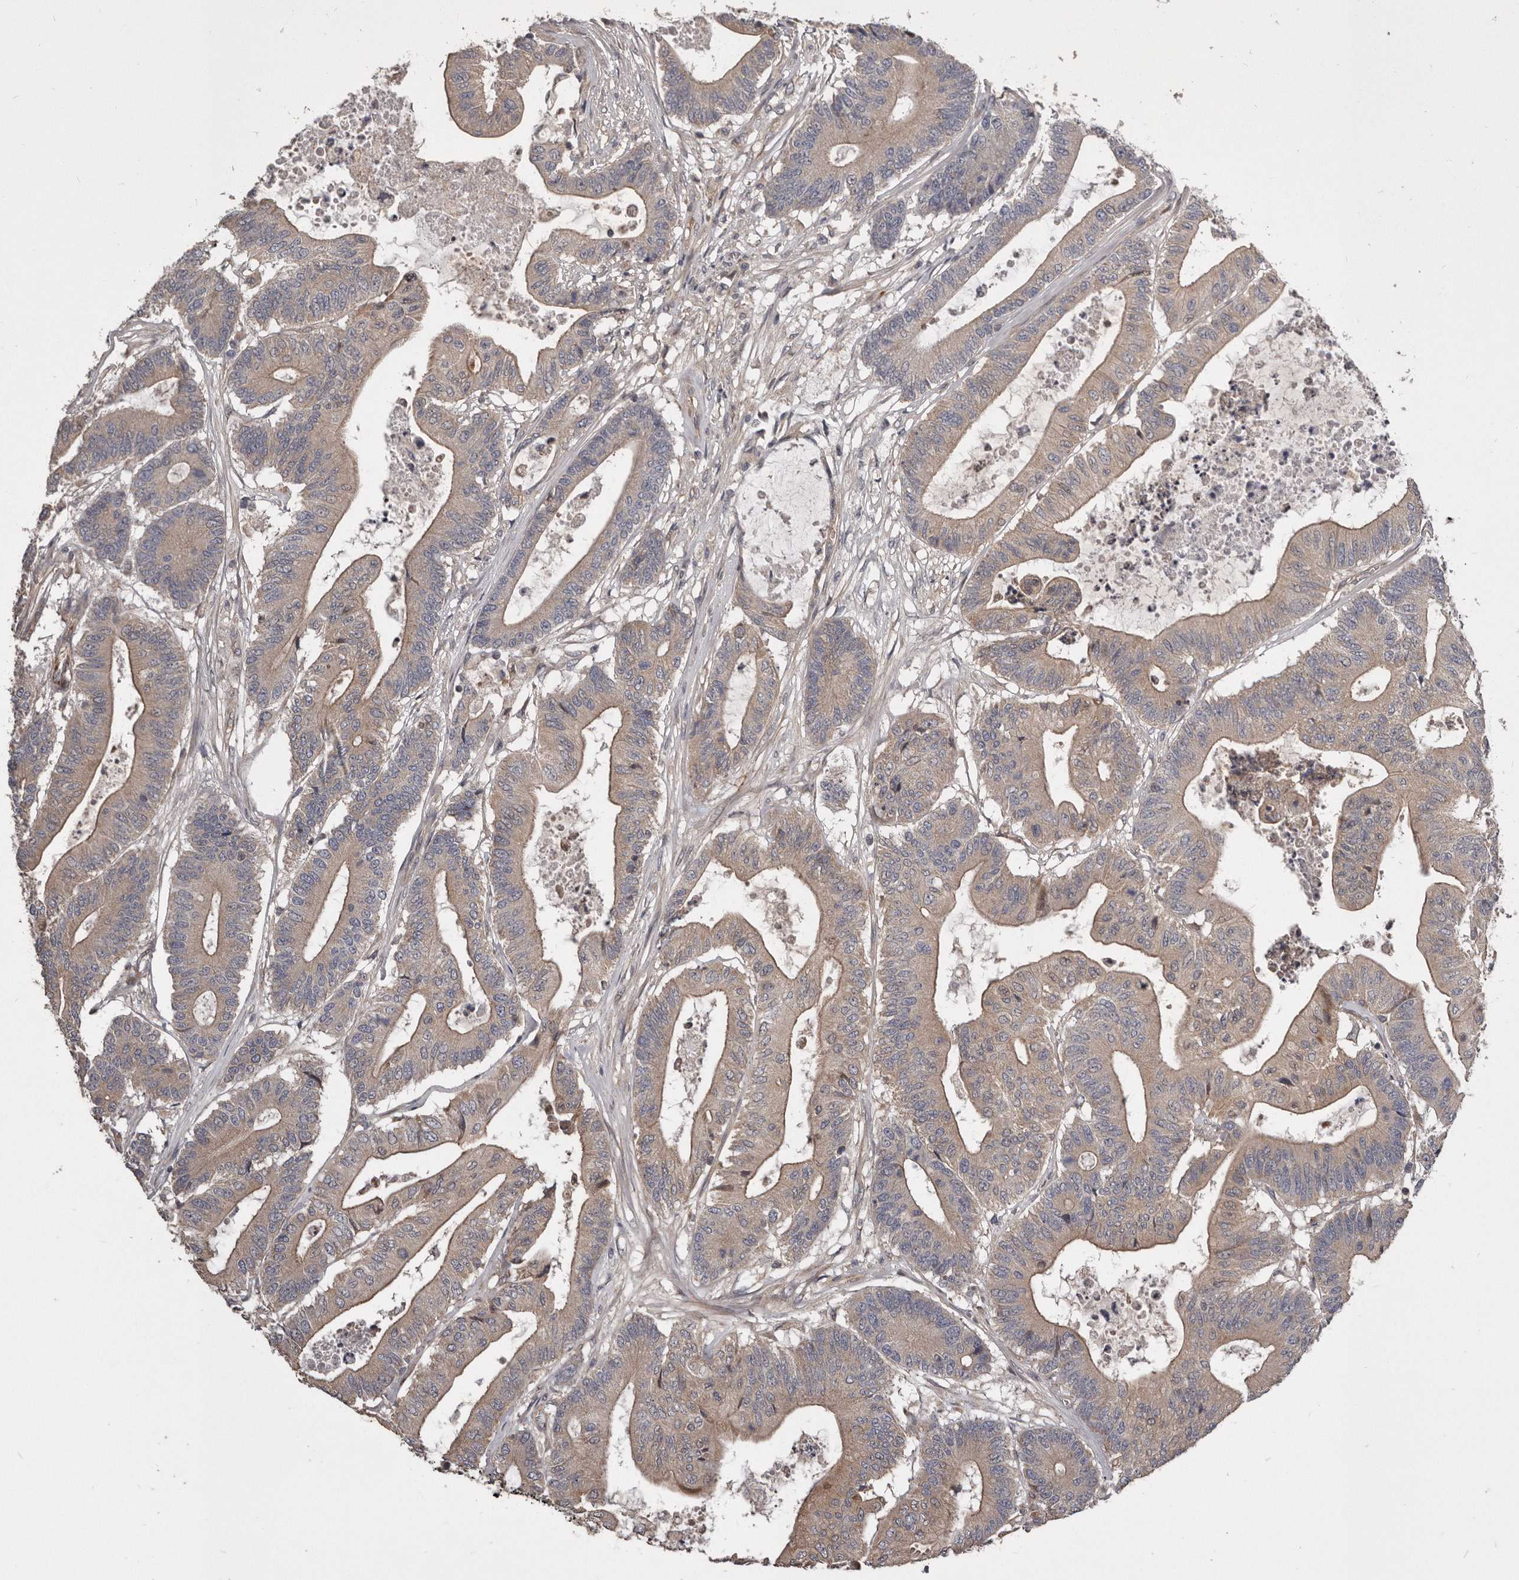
{"staining": {"intensity": "weak", "quantity": ">75%", "location": "cytoplasmic/membranous"}, "tissue": "colorectal cancer", "cell_type": "Tumor cells", "image_type": "cancer", "snomed": [{"axis": "morphology", "description": "Adenocarcinoma, NOS"}, {"axis": "topography", "description": "Colon"}], "caption": "Immunohistochemical staining of human adenocarcinoma (colorectal) displays weak cytoplasmic/membranous protein positivity in approximately >75% of tumor cells.", "gene": "ARMCX1", "patient": {"sex": "female", "age": 84}}